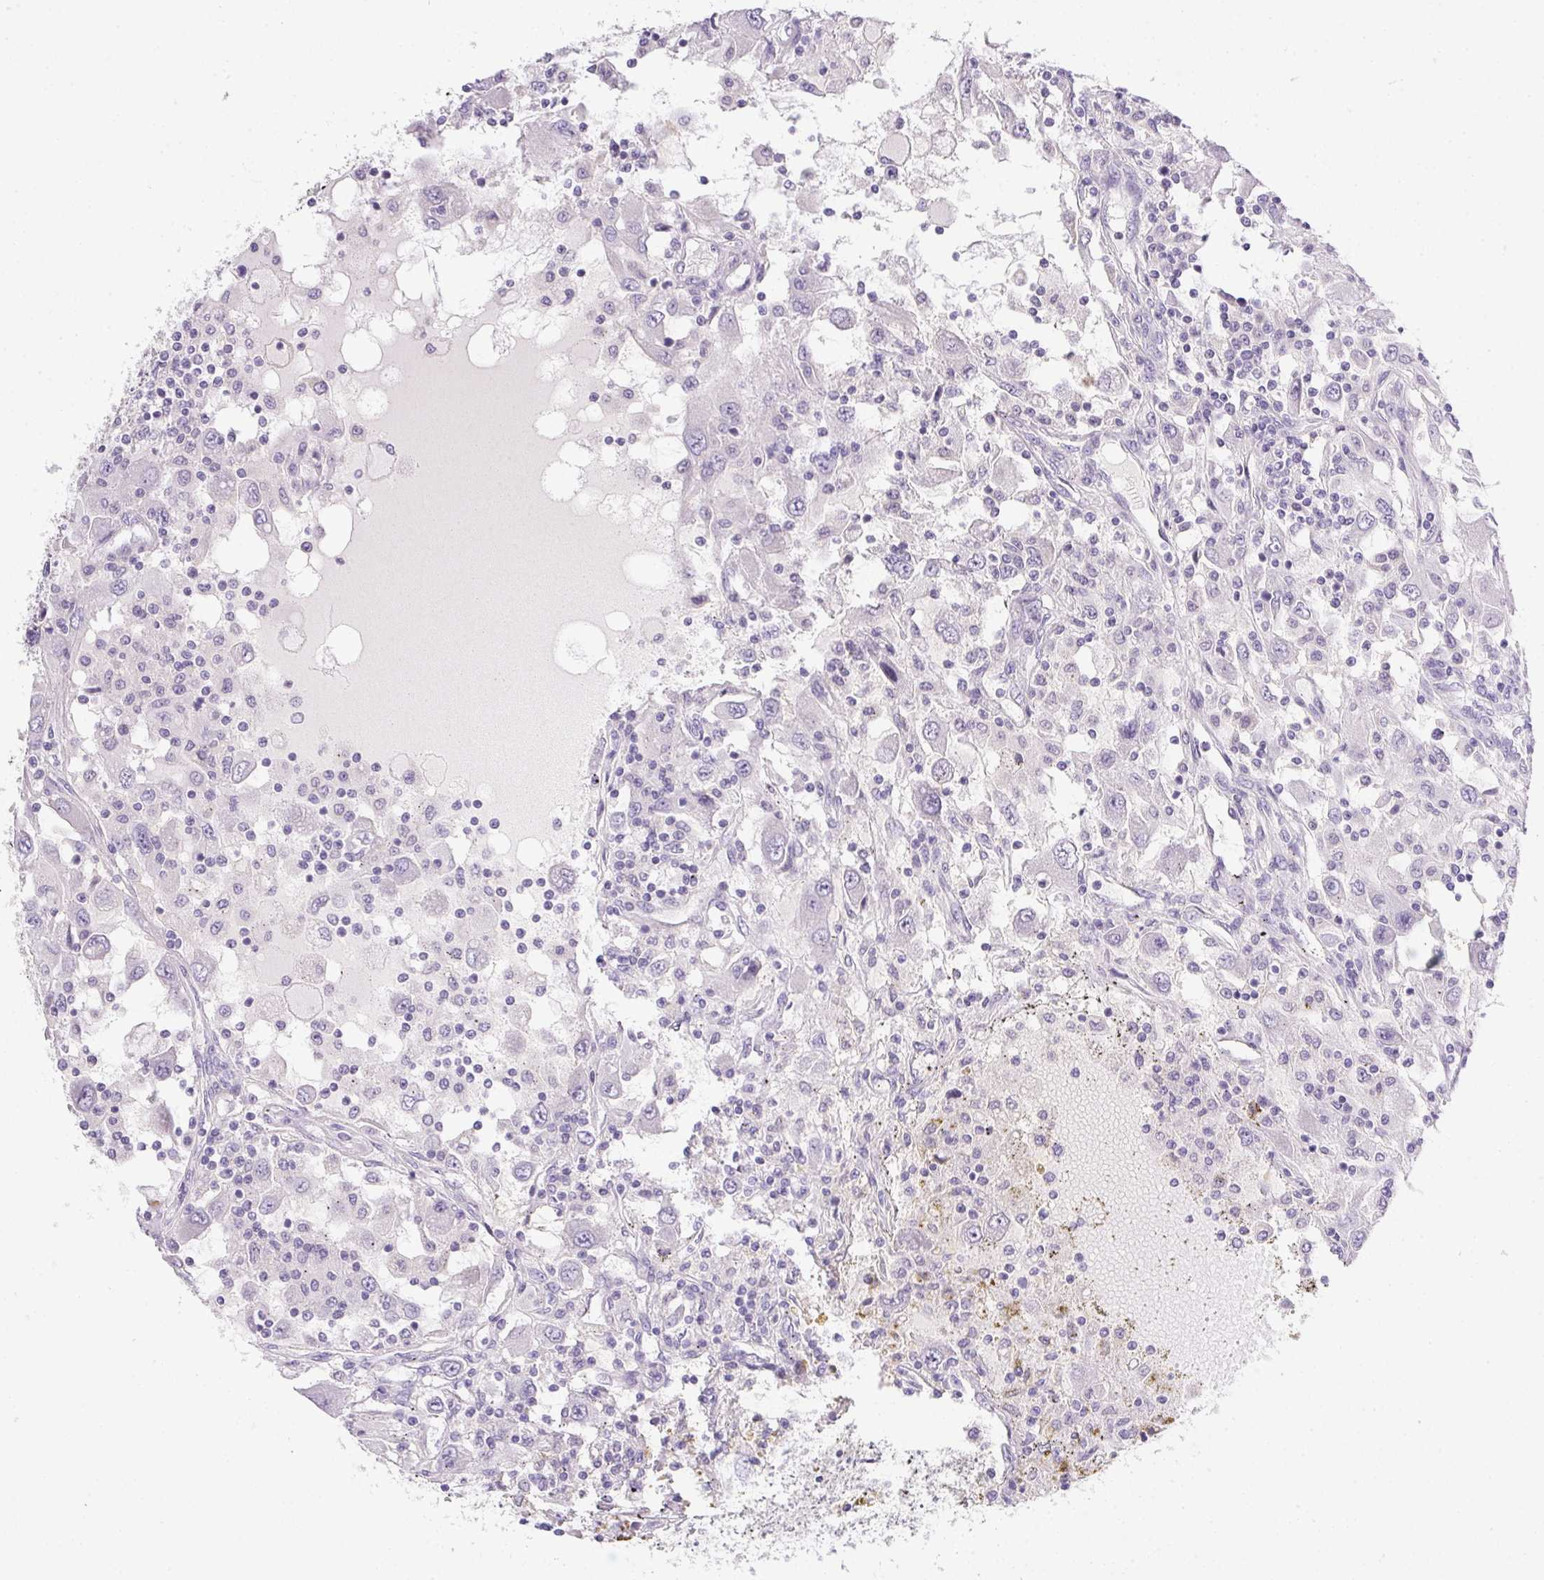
{"staining": {"intensity": "negative", "quantity": "none", "location": "none"}, "tissue": "renal cancer", "cell_type": "Tumor cells", "image_type": "cancer", "snomed": [{"axis": "morphology", "description": "Adenocarcinoma, NOS"}, {"axis": "topography", "description": "Kidney"}], "caption": "An immunohistochemistry (IHC) photomicrograph of renal cancer (adenocarcinoma) is shown. There is no staining in tumor cells of renal cancer (adenocarcinoma). The staining is performed using DAB brown chromogen with nuclei counter-stained in using hematoxylin.", "gene": "SLC17A7", "patient": {"sex": "female", "age": 67}}